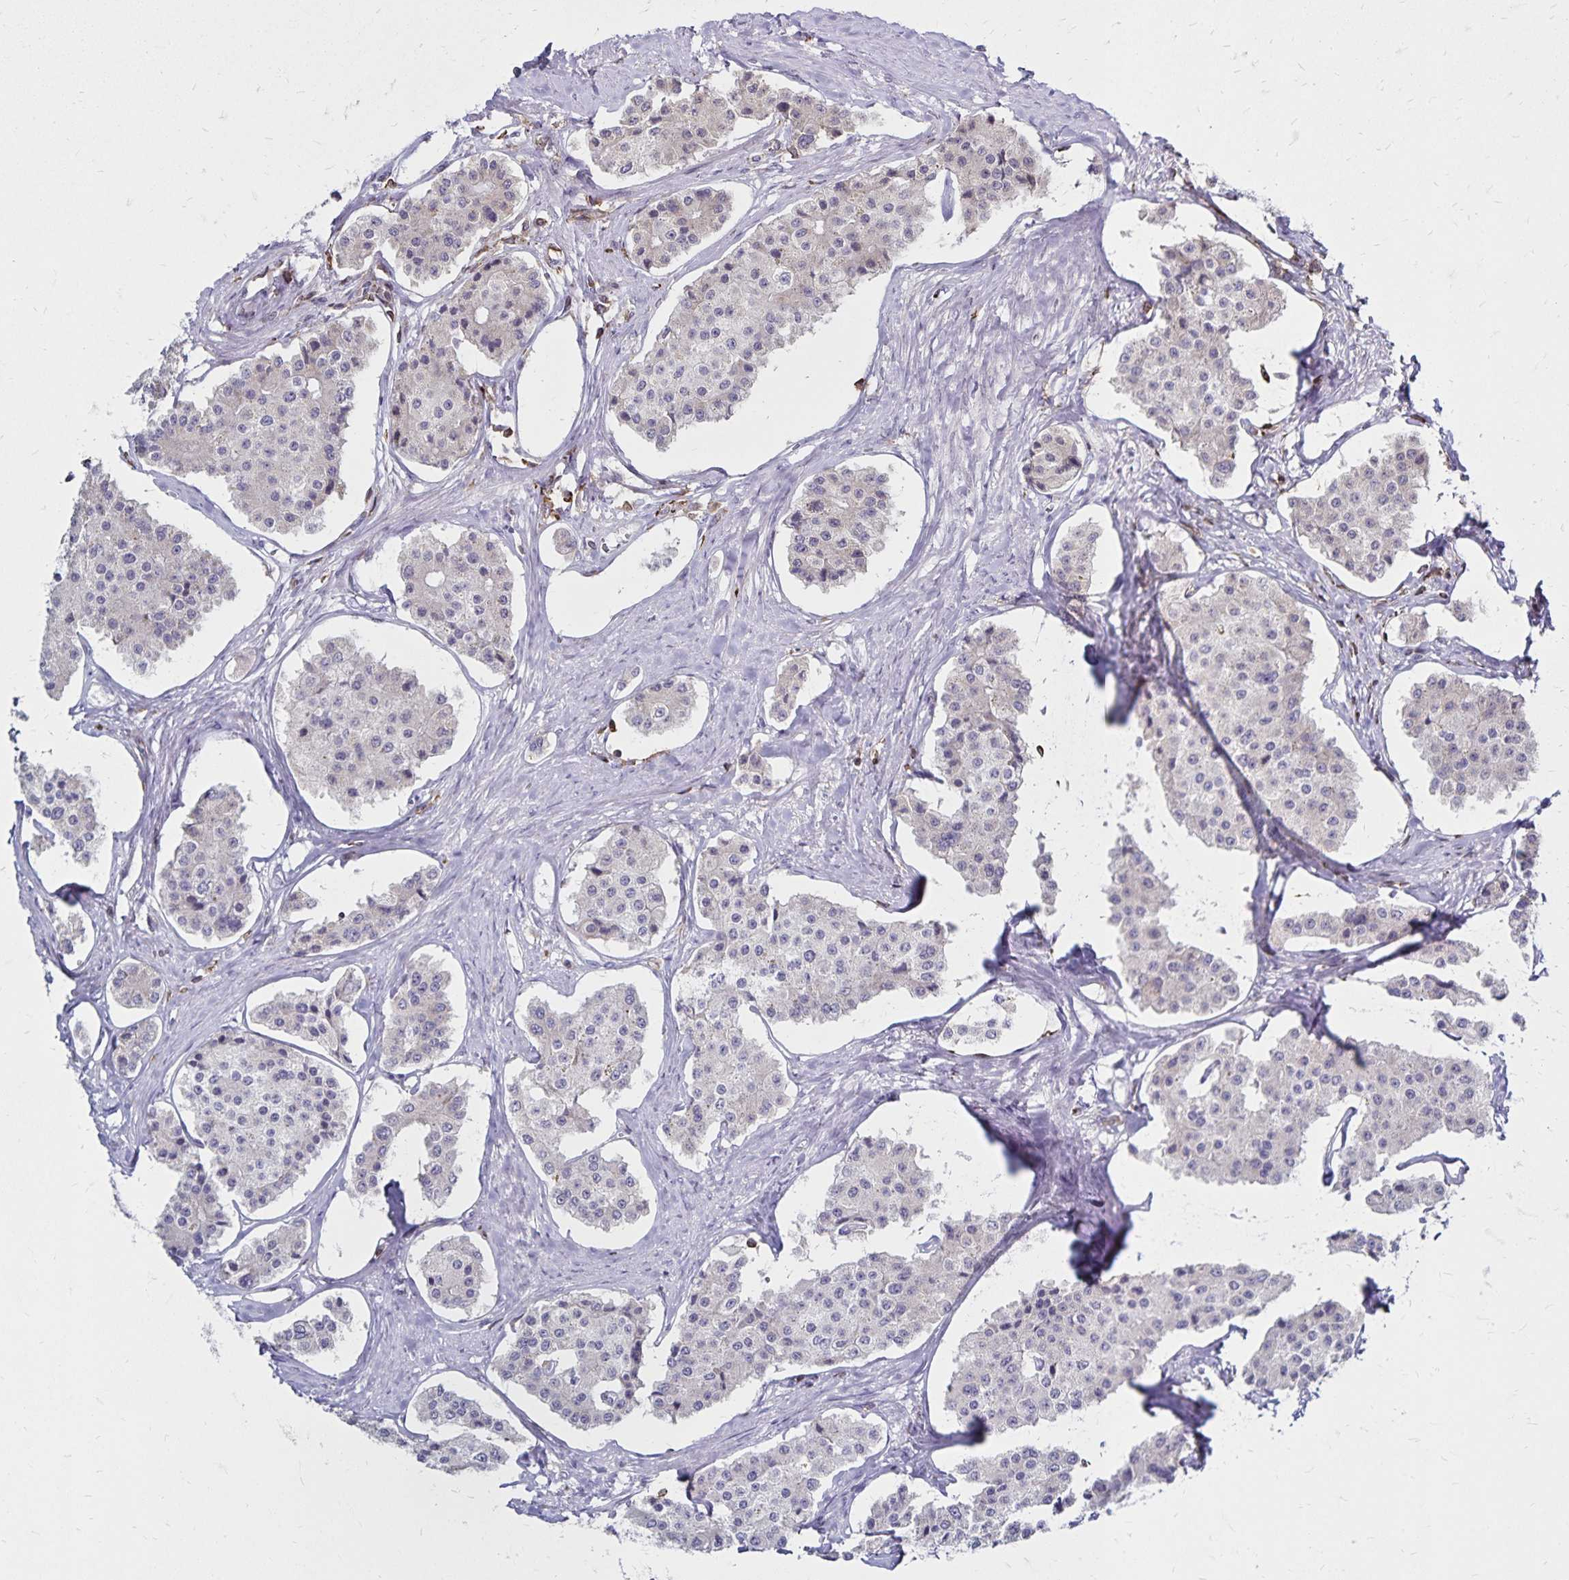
{"staining": {"intensity": "negative", "quantity": "none", "location": "none"}, "tissue": "carcinoid", "cell_type": "Tumor cells", "image_type": "cancer", "snomed": [{"axis": "morphology", "description": "Carcinoid, malignant, NOS"}, {"axis": "topography", "description": "Small intestine"}], "caption": "High power microscopy photomicrograph of an IHC image of malignant carcinoid, revealing no significant expression in tumor cells.", "gene": "NAGPA", "patient": {"sex": "female", "age": 65}}